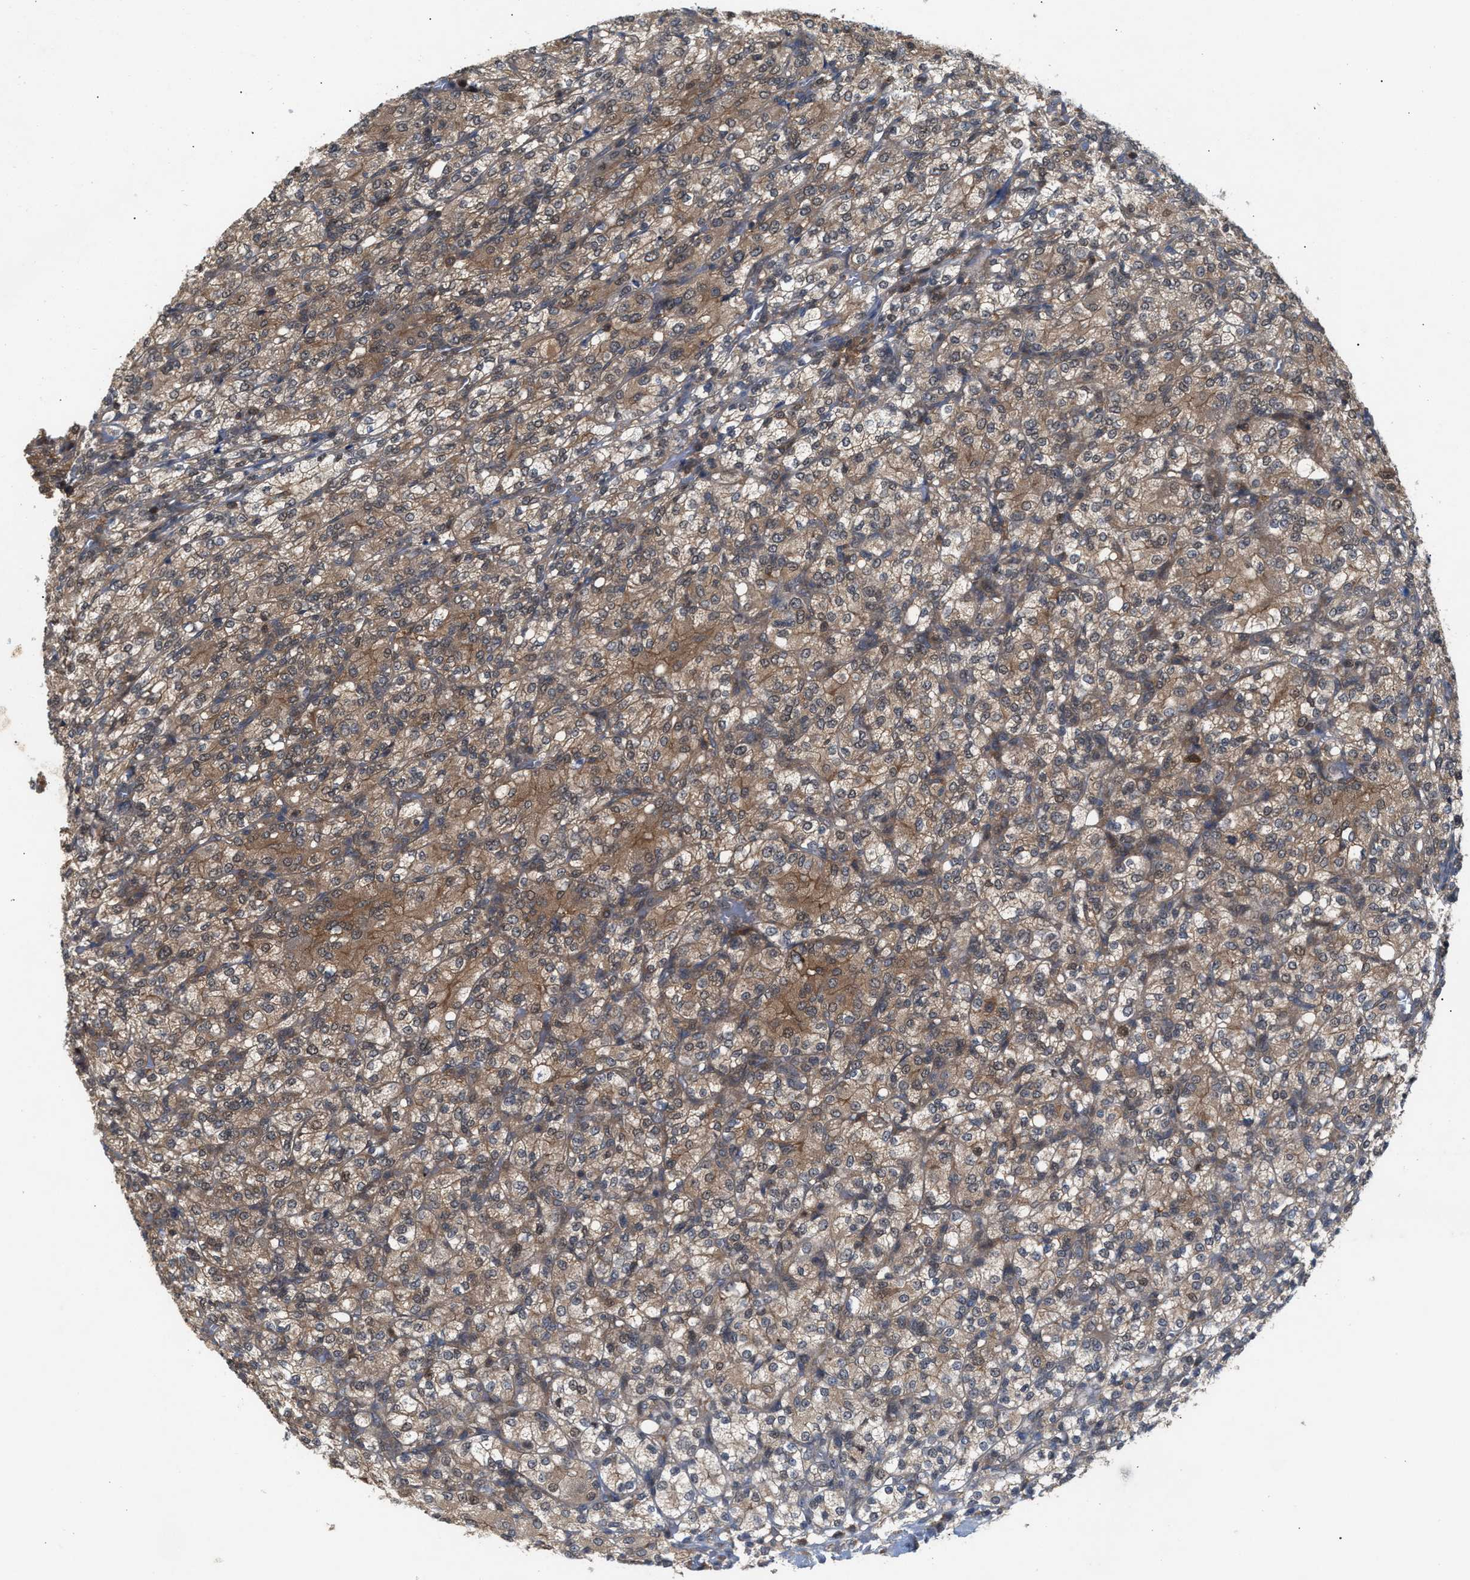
{"staining": {"intensity": "moderate", "quantity": "25%-75%", "location": "cytoplasmic/membranous"}, "tissue": "renal cancer", "cell_type": "Tumor cells", "image_type": "cancer", "snomed": [{"axis": "morphology", "description": "Adenocarcinoma, NOS"}, {"axis": "topography", "description": "Kidney"}], "caption": "High-magnification brightfield microscopy of renal adenocarcinoma stained with DAB (brown) and counterstained with hematoxylin (blue). tumor cells exhibit moderate cytoplasmic/membranous expression is identified in about25%-75% of cells.", "gene": "GLOD4", "patient": {"sex": "male", "age": 77}}